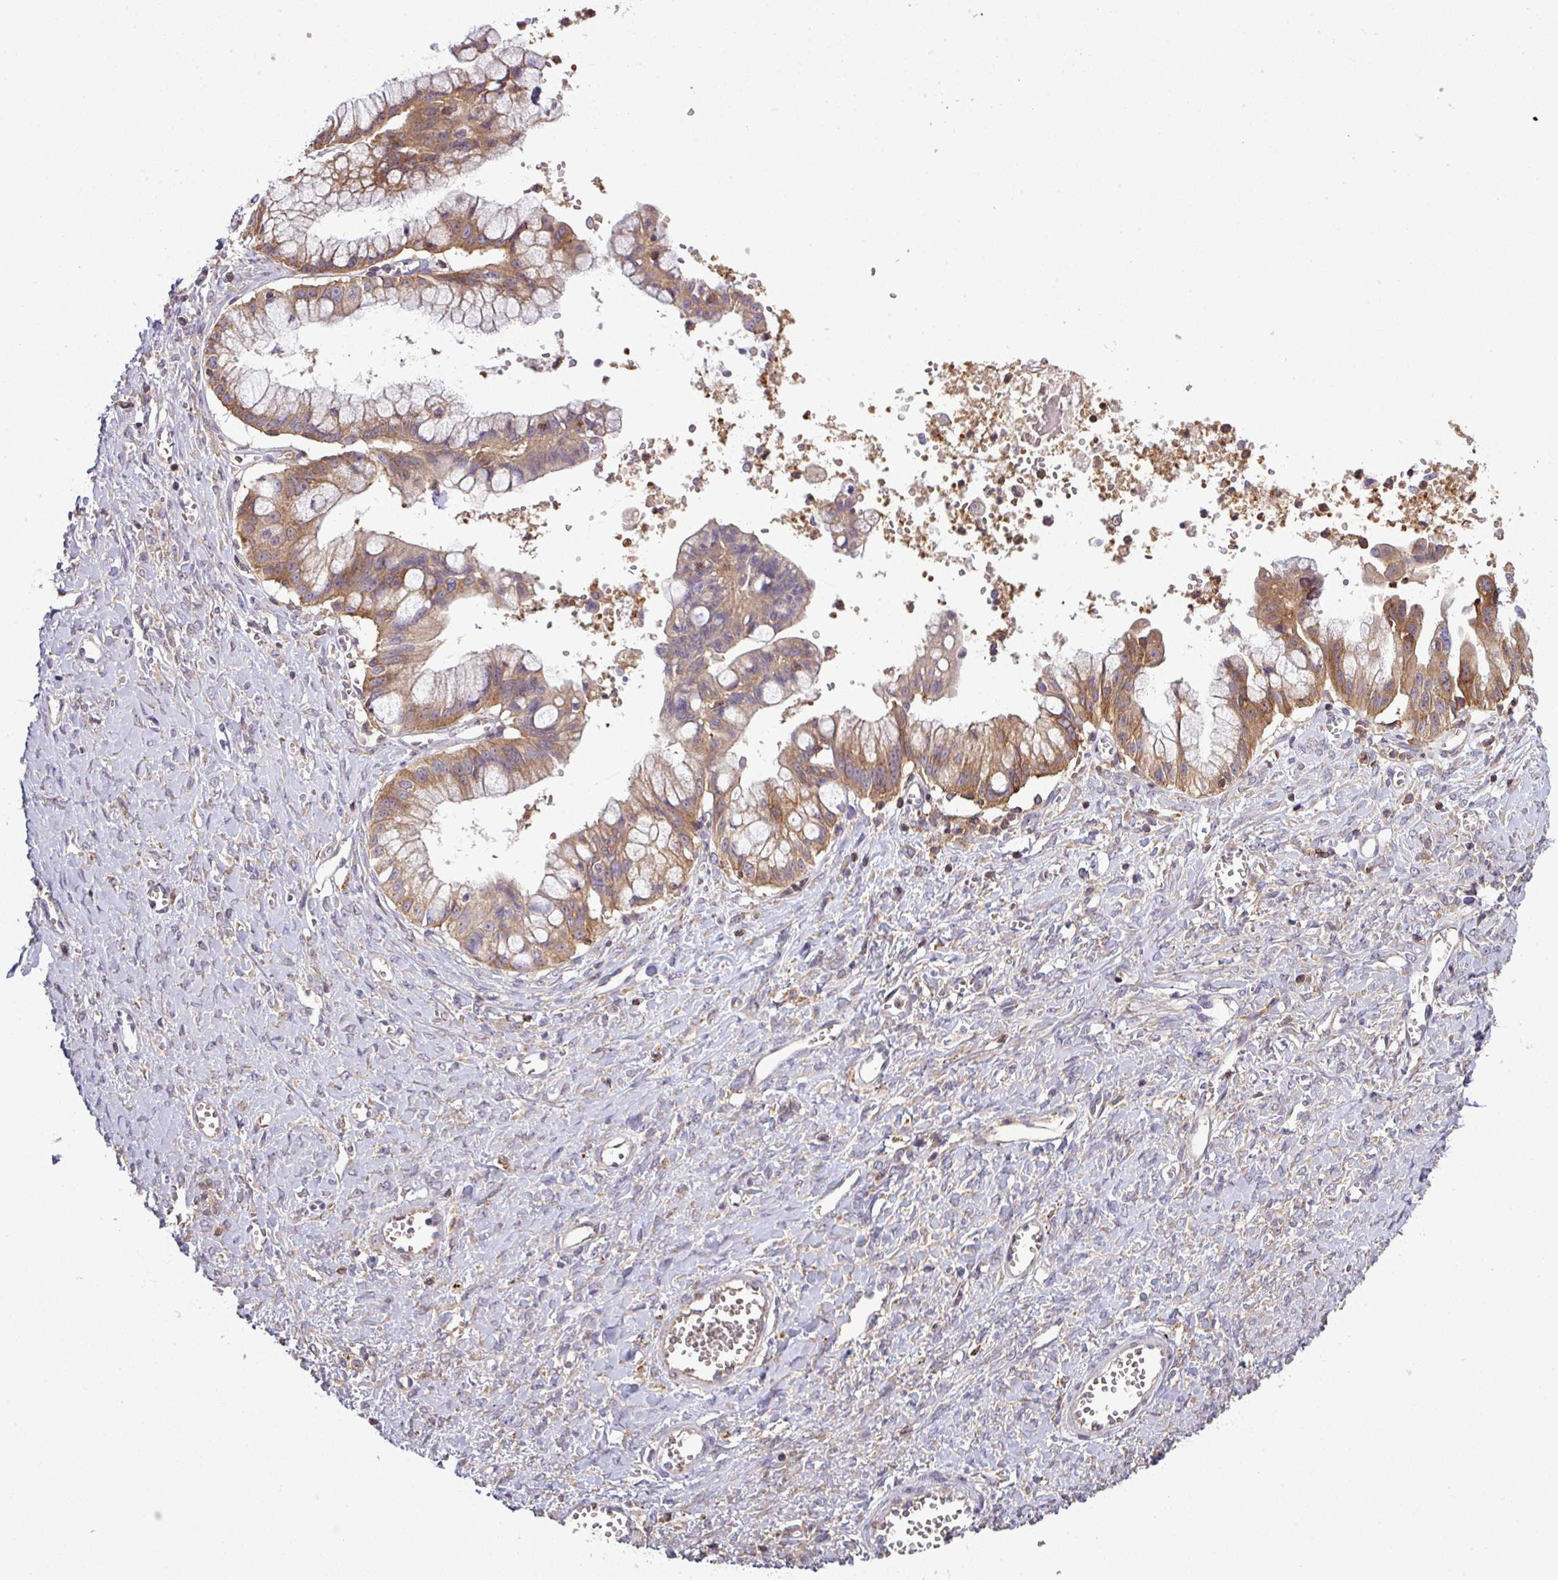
{"staining": {"intensity": "moderate", "quantity": ">75%", "location": "cytoplasmic/membranous"}, "tissue": "ovarian cancer", "cell_type": "Tumor cells", "image_type": "cancer", "snomed": [{"axis": "morphology", "description": "Cystadenocarcinoma, mucinous, NOS"}, {"axis": "topography", "description": "Ovary"}], "caption": "A medium amount of moderate cytoplasmic/membranous staining is present in about >75% of tumor cells in ovarian cancer tissue. Immunohistochemistry stains the protein in brown and the nuclei are stained blue.", "gene": "LRRC74B", "patient": {"sex": "female", "age": 70}}